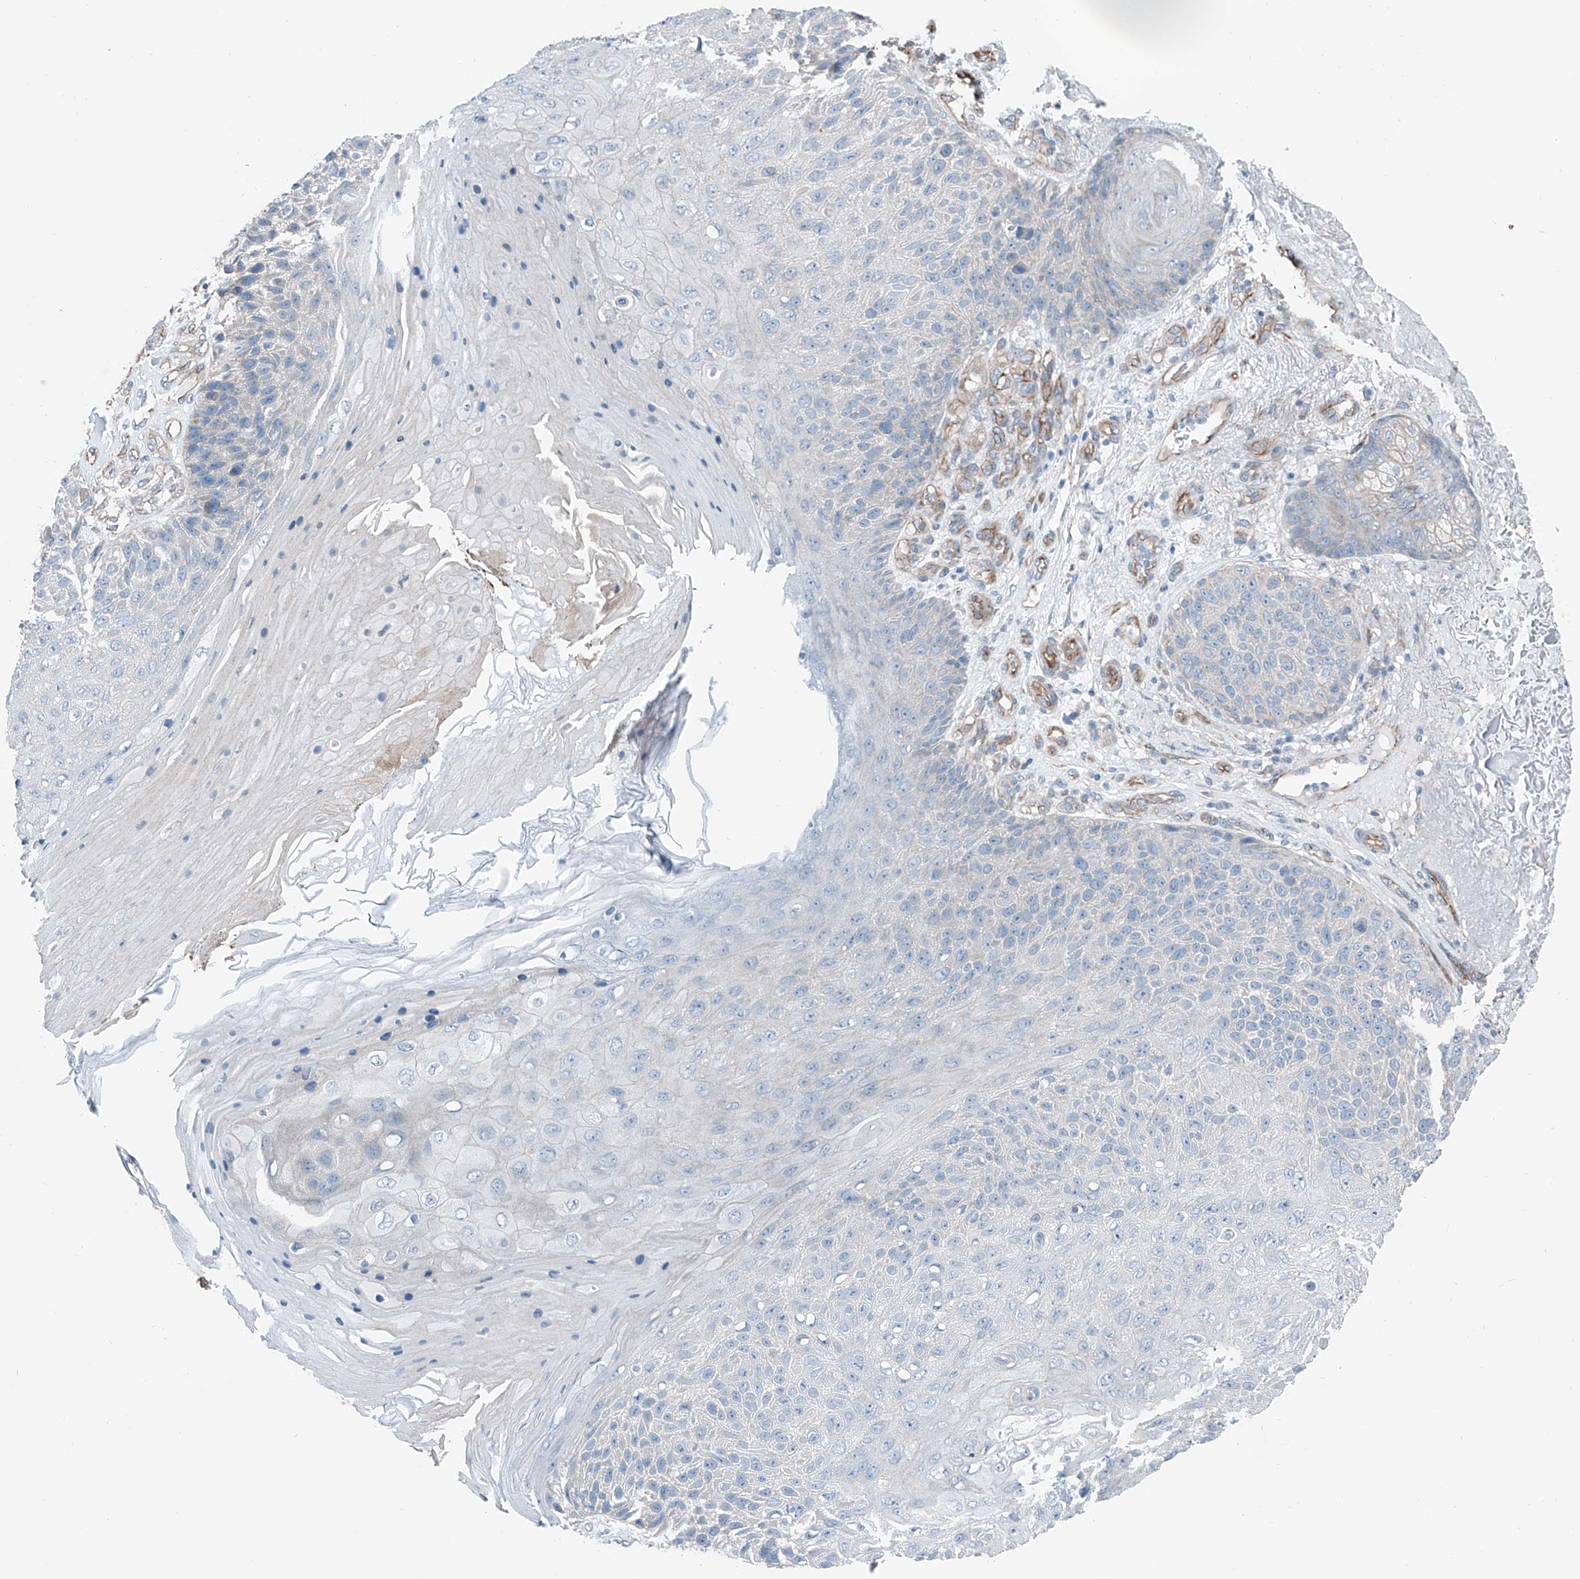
{"staining": {"intensity": "negative", "quantity": "none", "location": "none"}, "tissue": "skin cancer", "cell_type": "Tumor cells", "image_type": "cancer", "snomed": [{"axis": "morphology", "description": "Squamous cell carcinoma, NOS"}, {"axis": "topography", "description": "Skin"}], "caption": "Micrograph shows no significant protein staining in tumor cells of skin cancer (squamous cell carcinoma).", "gene": "THEMIS2", "patient": {"sex": "female", "age": 88}}